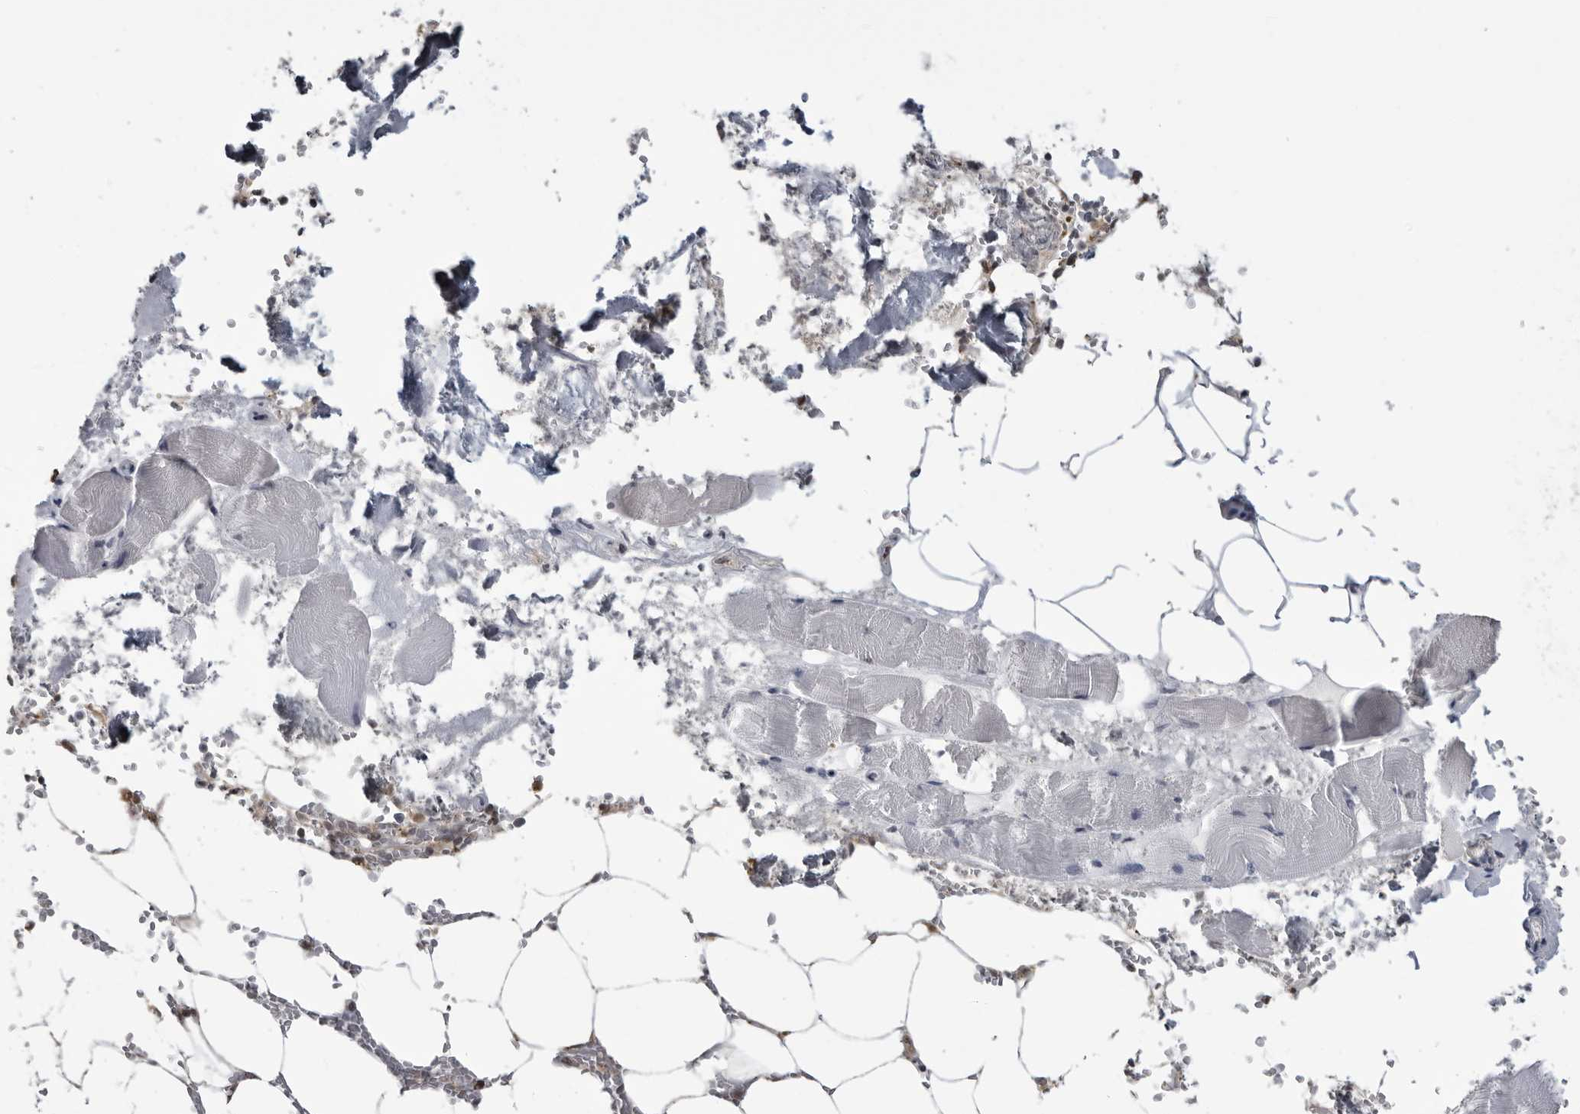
{"staining": {"intensity": "moderate", "quantity": "<25%", "location": "cytoplasmic/membranous"}, "tissue": "bone marrow", "cell_type": "Hematopoietic cells", "image_type": "normal", "snomed": [{"axis": "morphology", "description": "Normal tissue, NOS"}, {"axis": "topography", "description": "Bone marrow"}], "caption": "Hematopoietic cells exhibit low levels of moderate cytoplasmic/membranous staining in about <25% of cells in unremarkable bone marrow. The protein of interest is stained brown, and the nuclei are stained in blue (DAB (3,3'-diaminobenzidine) IHC with brightfield microscopy, high magnification).", "gene": "PDCL3", "patient": {"sex": "male", "age": 70}}